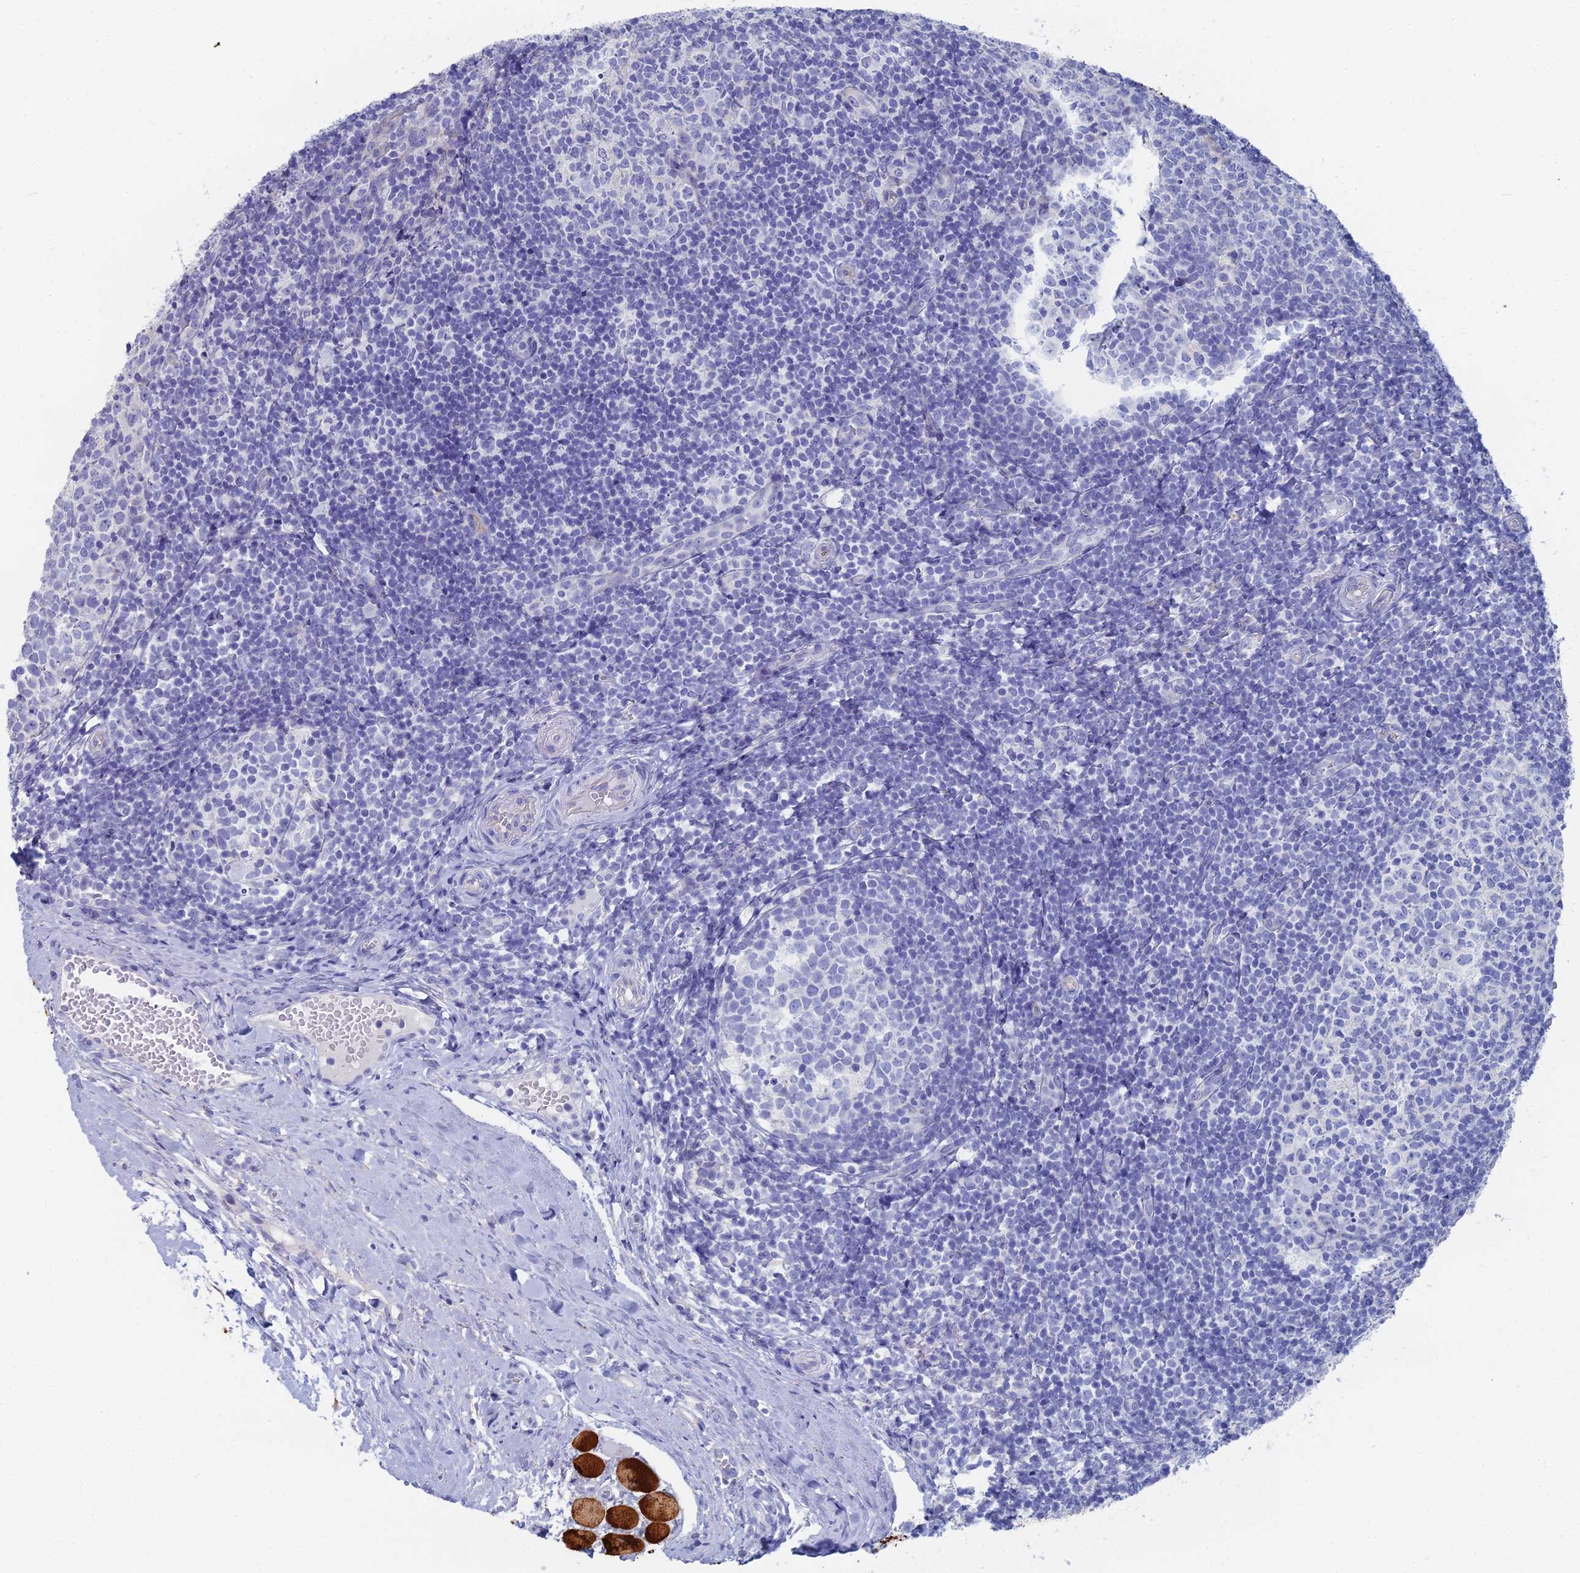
{"staining": {"intensity": "negative", "quantity": "none", "location": "none"}, "tissue": "tonsil", "cell_type": "Germinal center cells", "image_type": "normal", "snomed": [{"axis": "morphology", "description": "Normal tissue, NOS"}, {"axis": "topography", "description": "Tonsil"}], "caption": "This is an immunohistochemistry (IHC) image of benign tonsil. There is no expression in germinal center cells.", "gene": "TNNT3", "patient": {"sex": "female", "age": 19}}